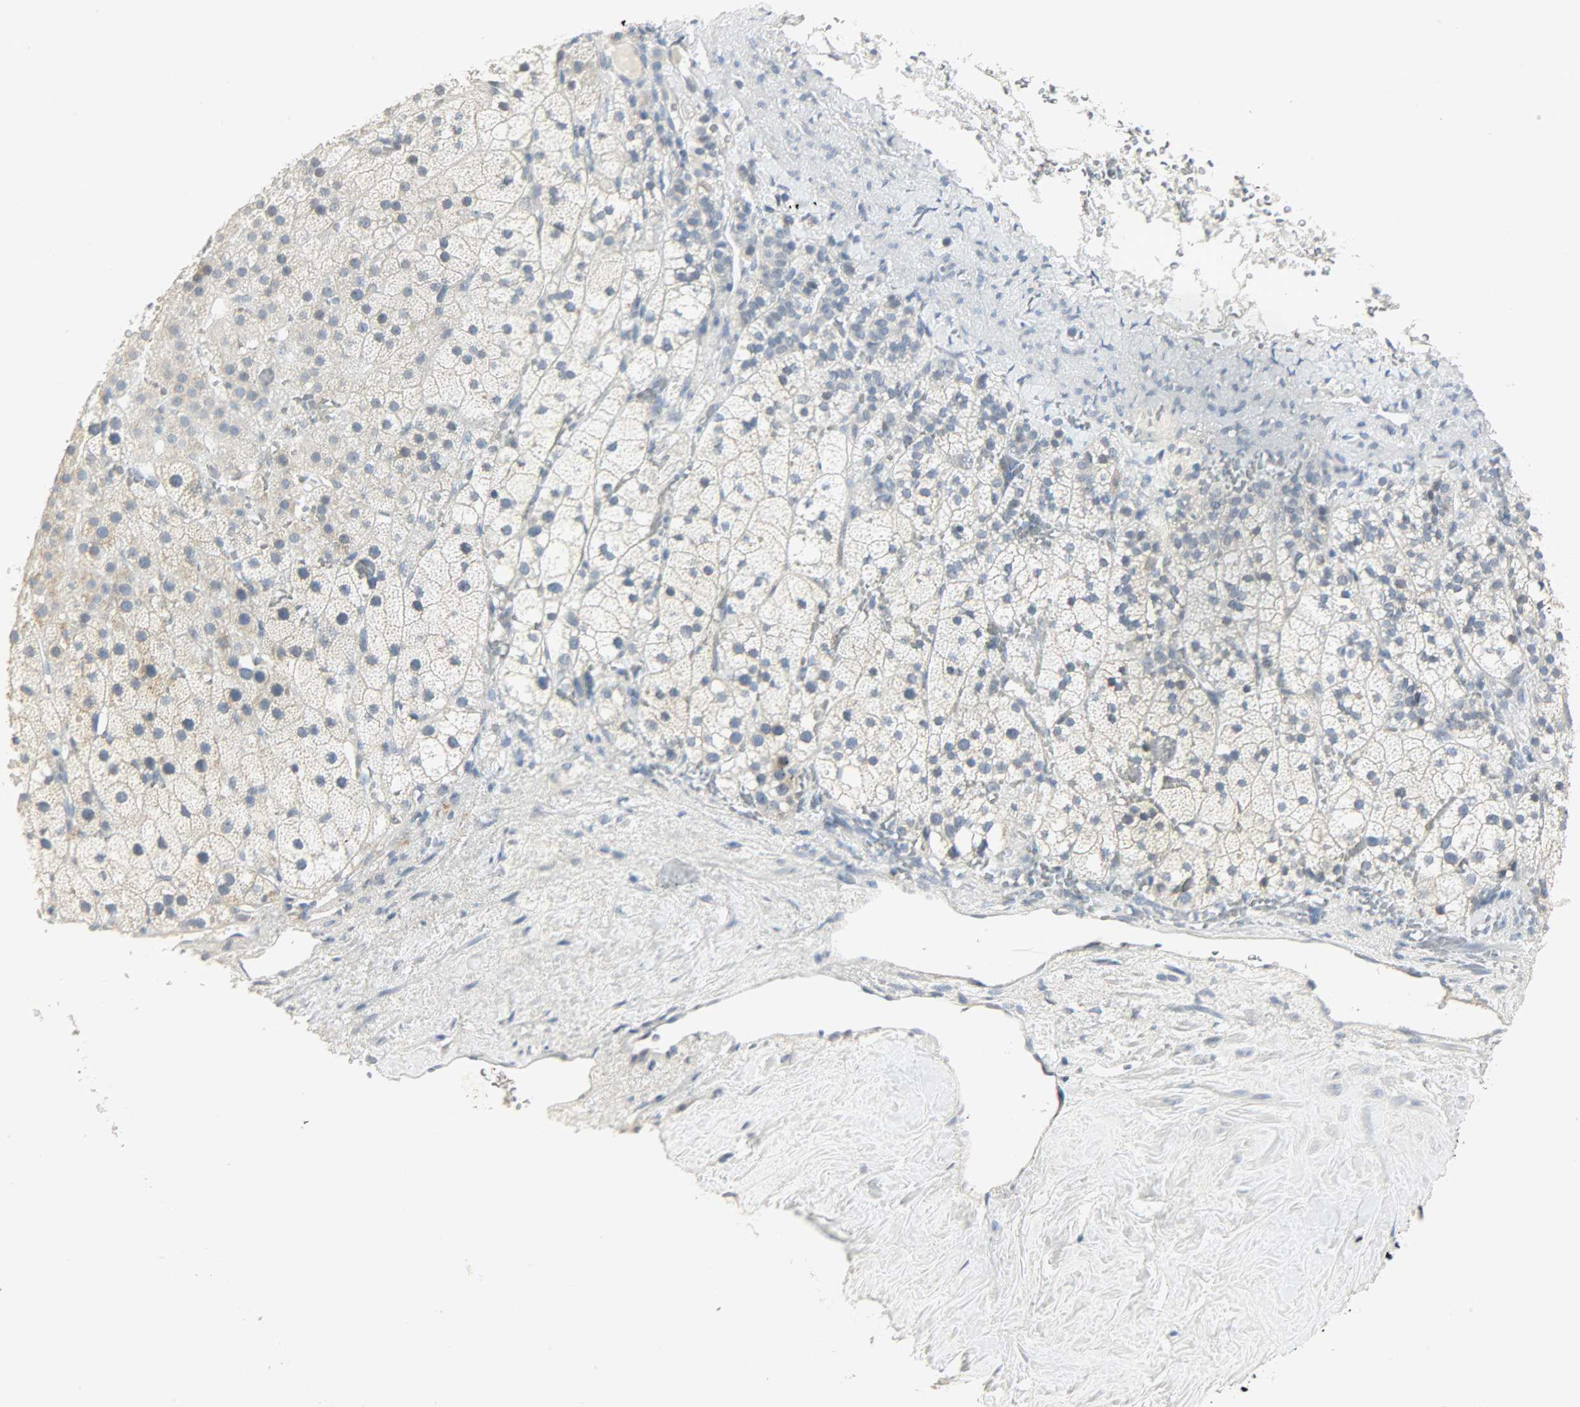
{"staining": {"intensity": "moderate", "quantity": "<25%", "location": "cytoplasmic/membranous"}, "tissue": "adrenal gland", "cell_type": "Glandular cells", "image_type": "normal", "snomed": [{"axis": "morphology", "description": "Normal tissue, NOS"}, {"axis": "topography", "description": "Adrenal gland"}], "caption": "Immunohistochemical staining of benign adrenal gland reveals low levels of moderate cytoplasmic/membranous staining in about <25% of glandular cells.", "gene": "CAMK4", "patient": {"sex": "male", "age": 35}}